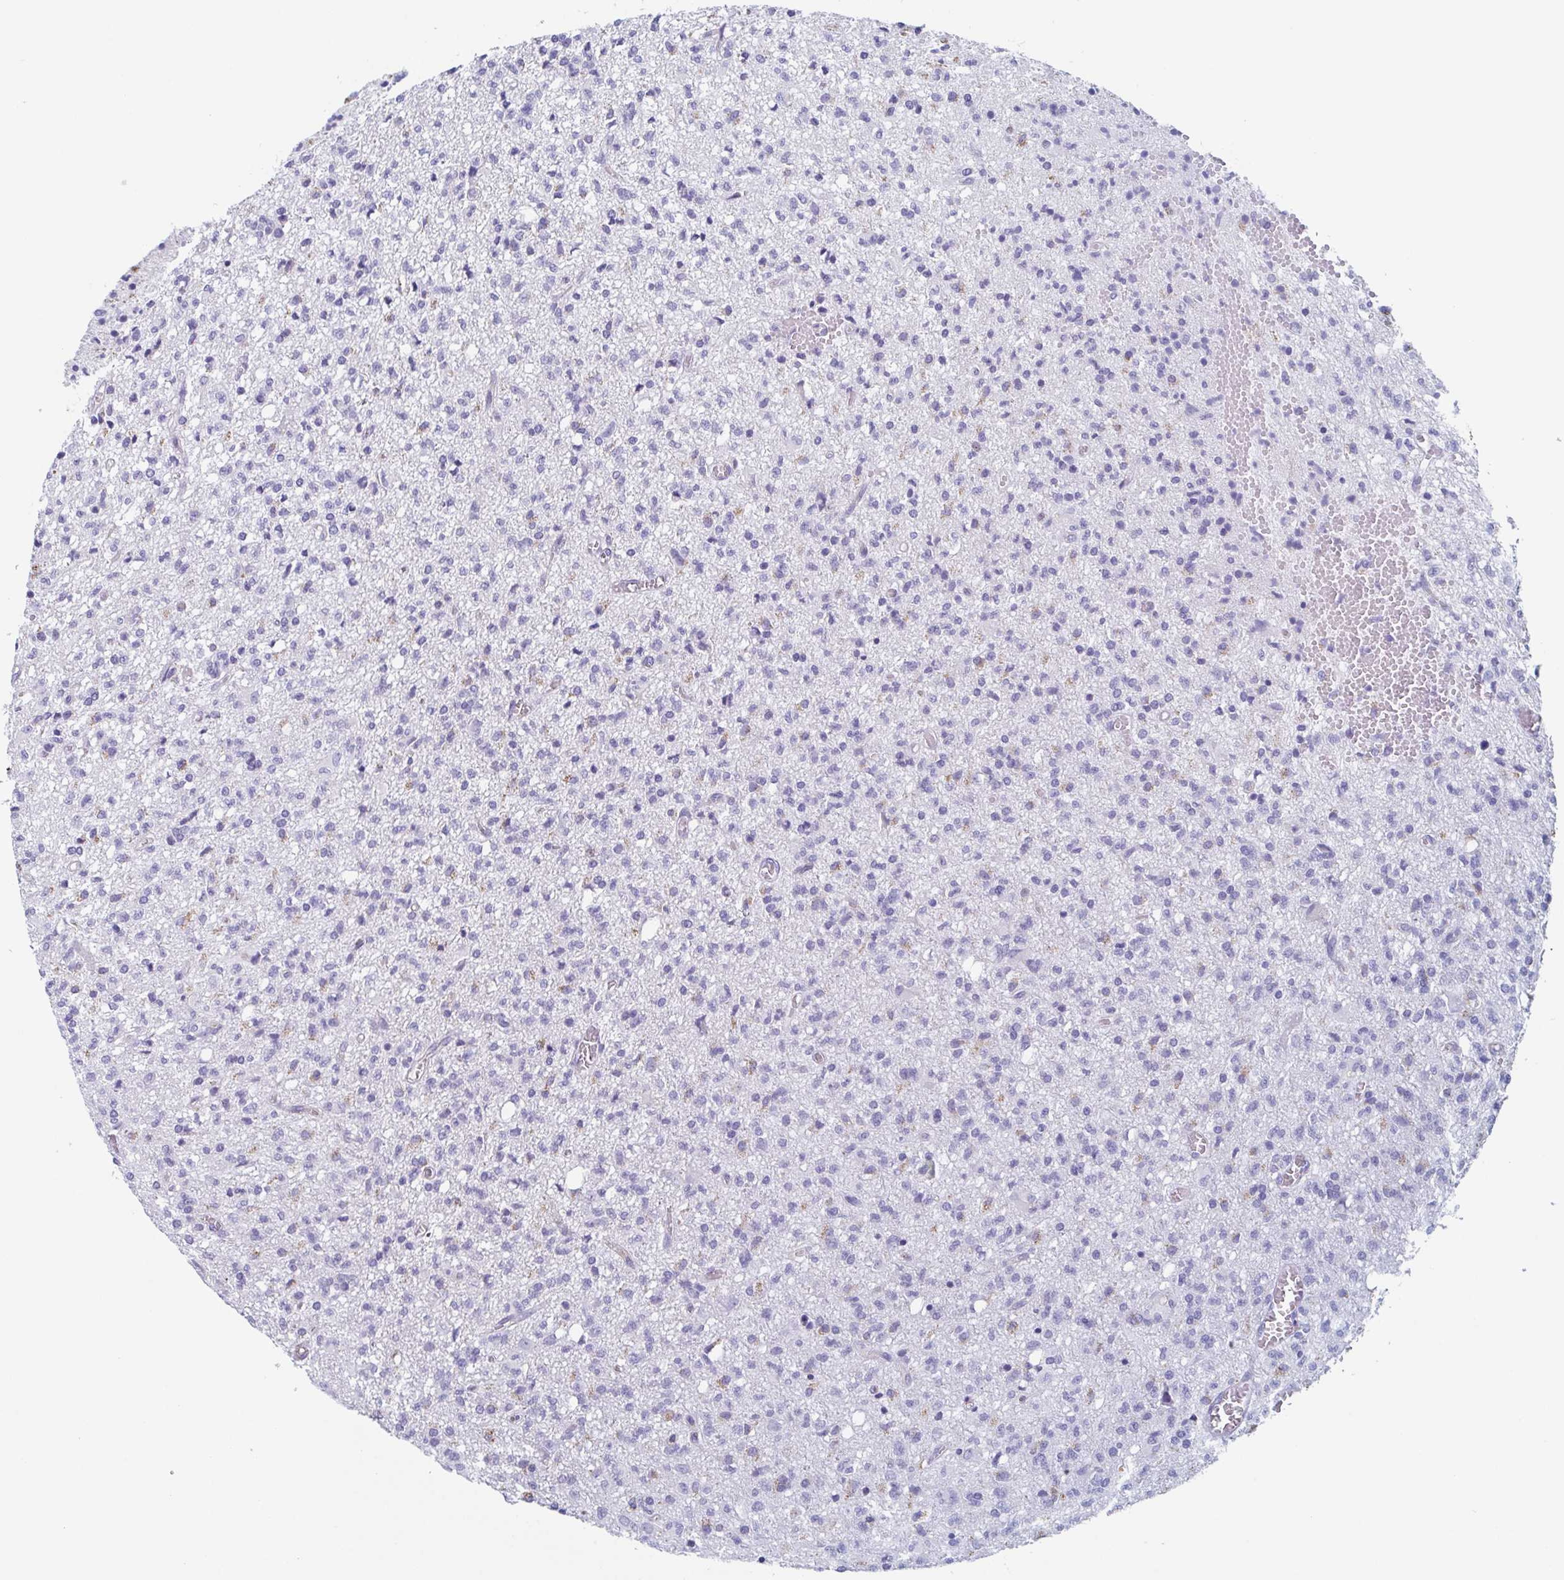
{"staining": {"intensity": "negative", "quantity": "none", "location": "none"}, "tissue": "glioma", "cell_type": "Tumor cells", "image_type": "cancer", "snomed": [{"axis": "morphology", "description": "Glioma, malignant, Low grade"}, {"axis": "topography", "description": "Brain"}], "caption": "Immunohistochemistry photomicrograph of neoplastic tissue: glioma stained with DAB exhibits no significant protein expression in tumor cells. Nuclei are stained in blue.", "gene": "LYRM2", "patient": {"sex": "male", "age": 64}}